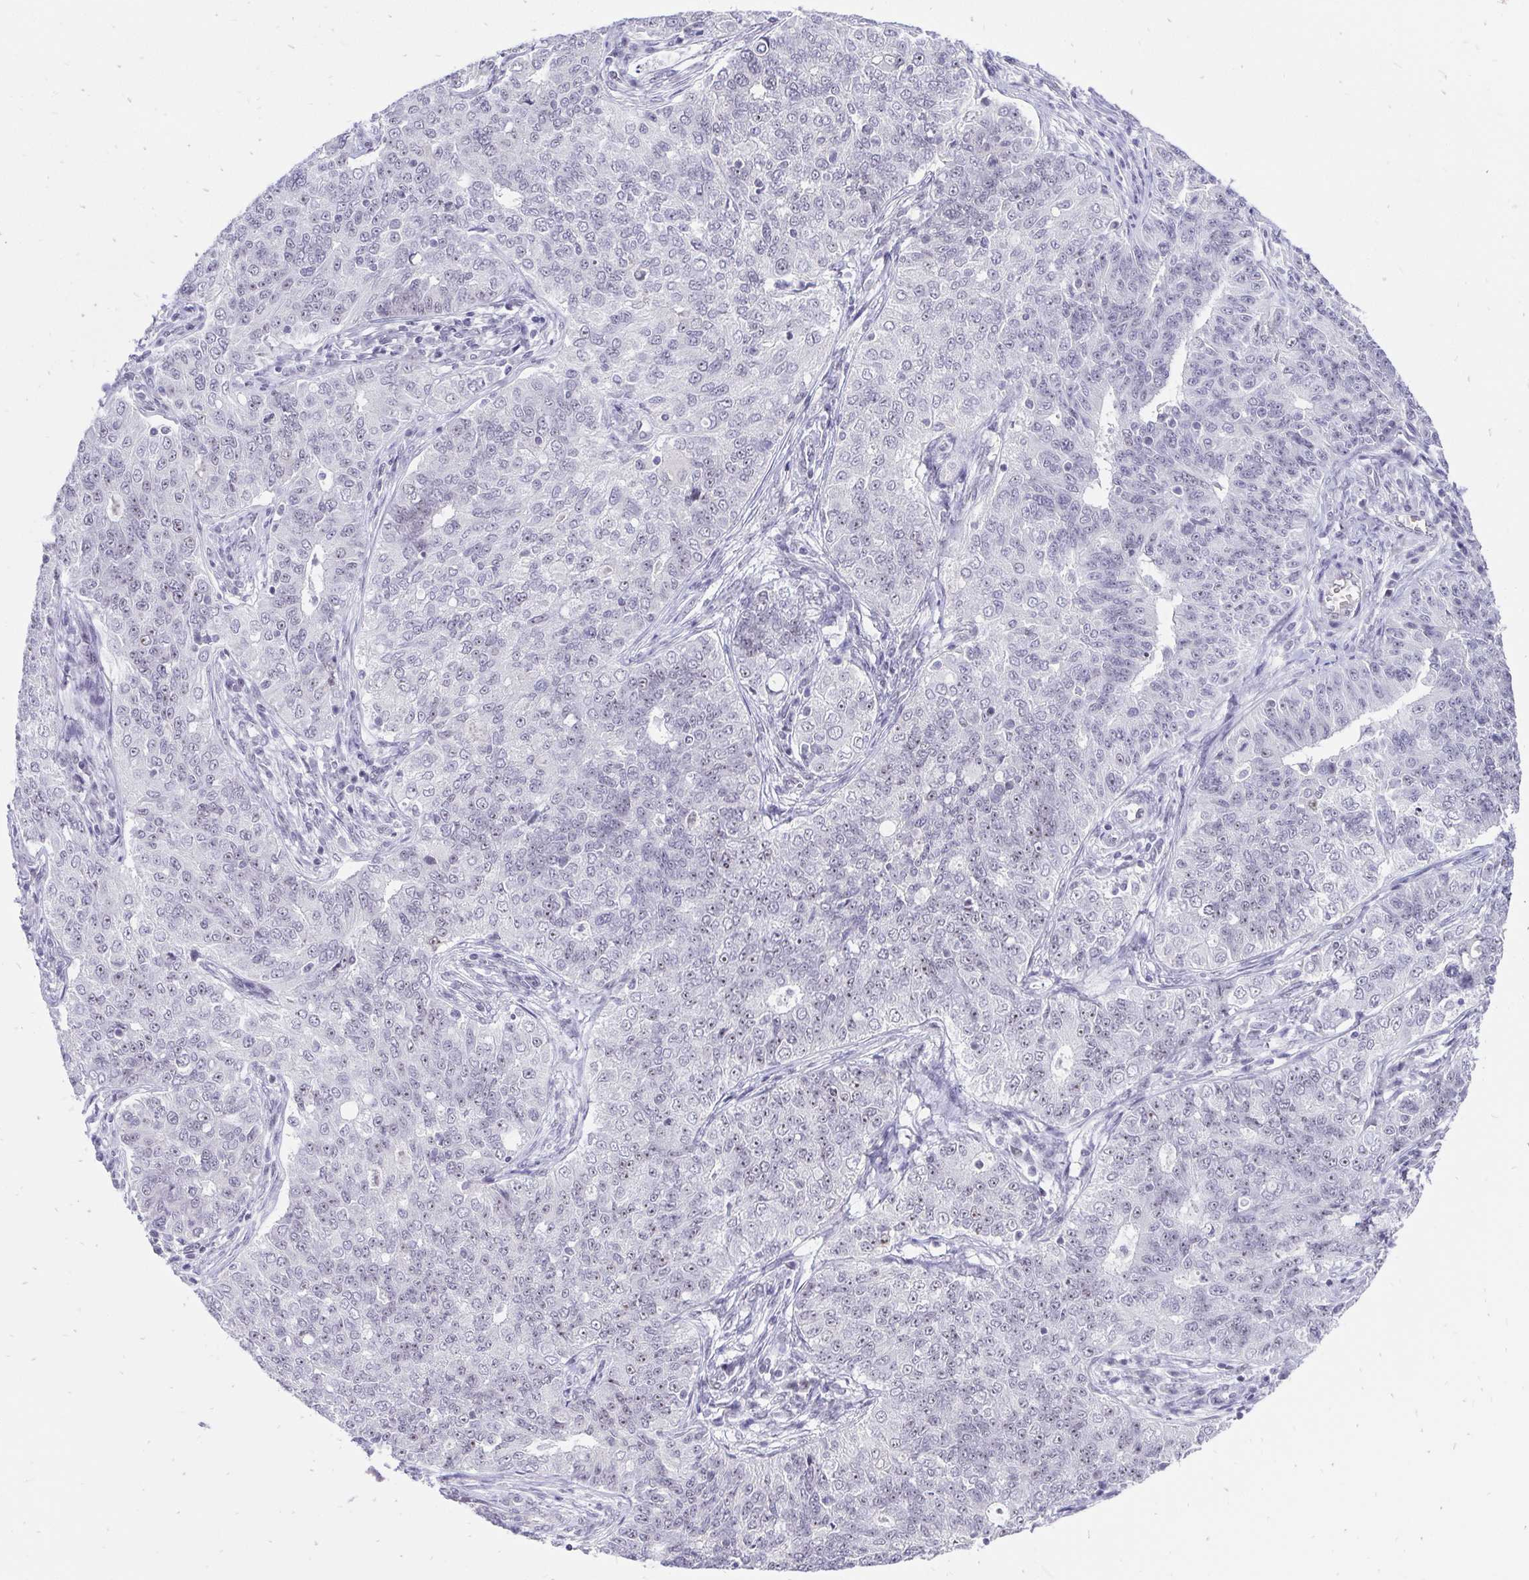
{"staining": {"intensity": "negative", "quantity": "none", "location": "none"}, "tissue": "endometrial cancer", "cell_type": "Tumor cells", "image_type": "cancer", "snomed": [{"axis": "morphology", "description": "Adenocarcinoma, NOS"}, {"axis": "topography", "description": "Endometrium"}], "caption": "A high-resolution histopathology image shows immunohistochemistry (IHC) staining of endometrial adenocarcinoma, which demonstrates no significant expression in tumor cells.", "gene": "ZNF860", "patient": {"sex": "female", "age": 43}}